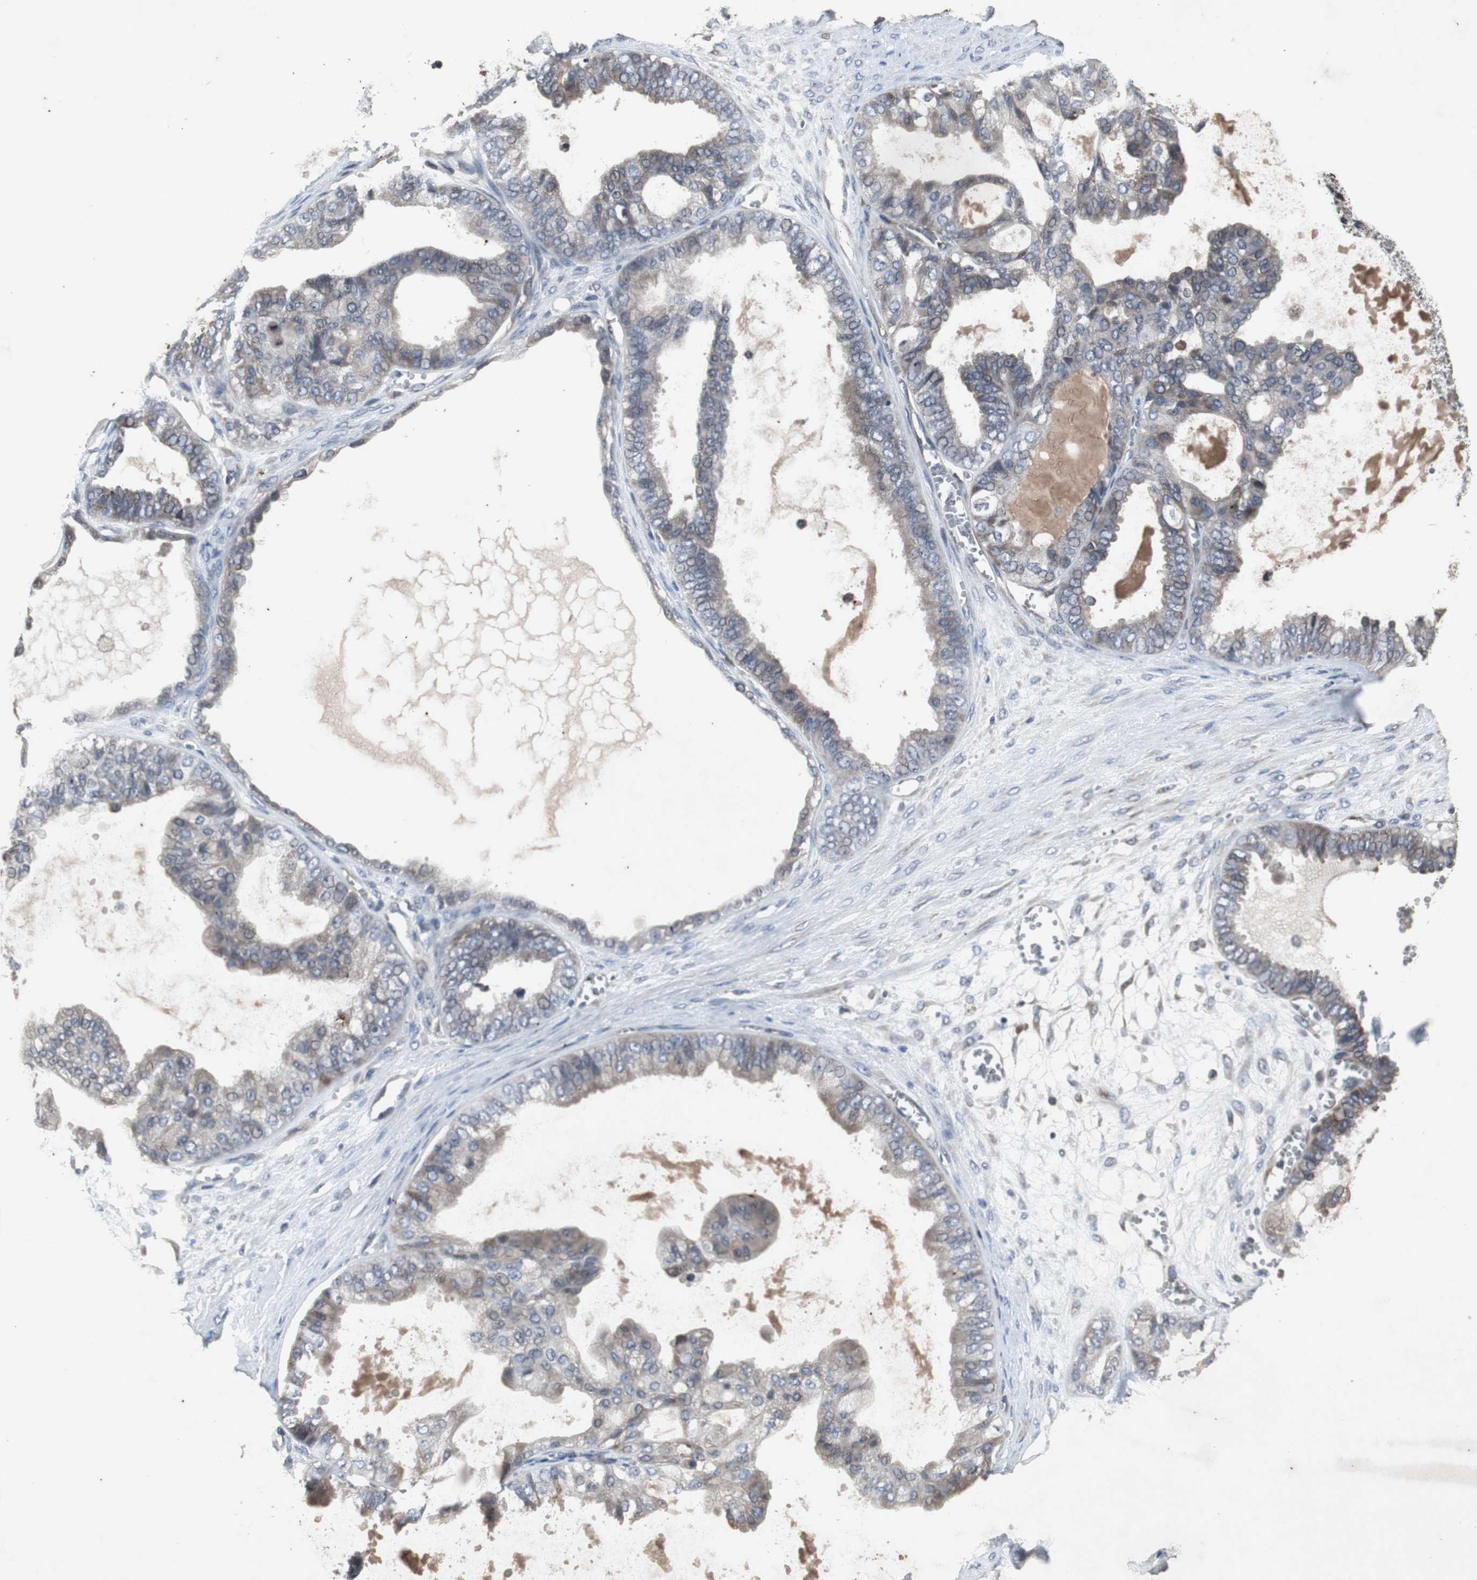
{"staining": {"intensity": "weak", "quantity": "25%-75%", "location": "cytoplasmic/membranous"}, "tissue": "ovarian cancer", "cell_type": "Tumor cells", "image_type": "cancer", "snomed": [{"axis": "morphology", "description": "Carcinoma, NOS"}, {"axis": "morphology", "description": "Carcinoma, endometroid"}, {"axis": "topography", "description": "Ovary"}], "caption": "Approximately 25%-75% of tumor cells in ovarian cancer reveal weak cytoplasmic/membranous protein staining as visualized by brown immunohistochemical staining.", "gene": "CRADD", "patient": {"sex": "female", "age": 50}}